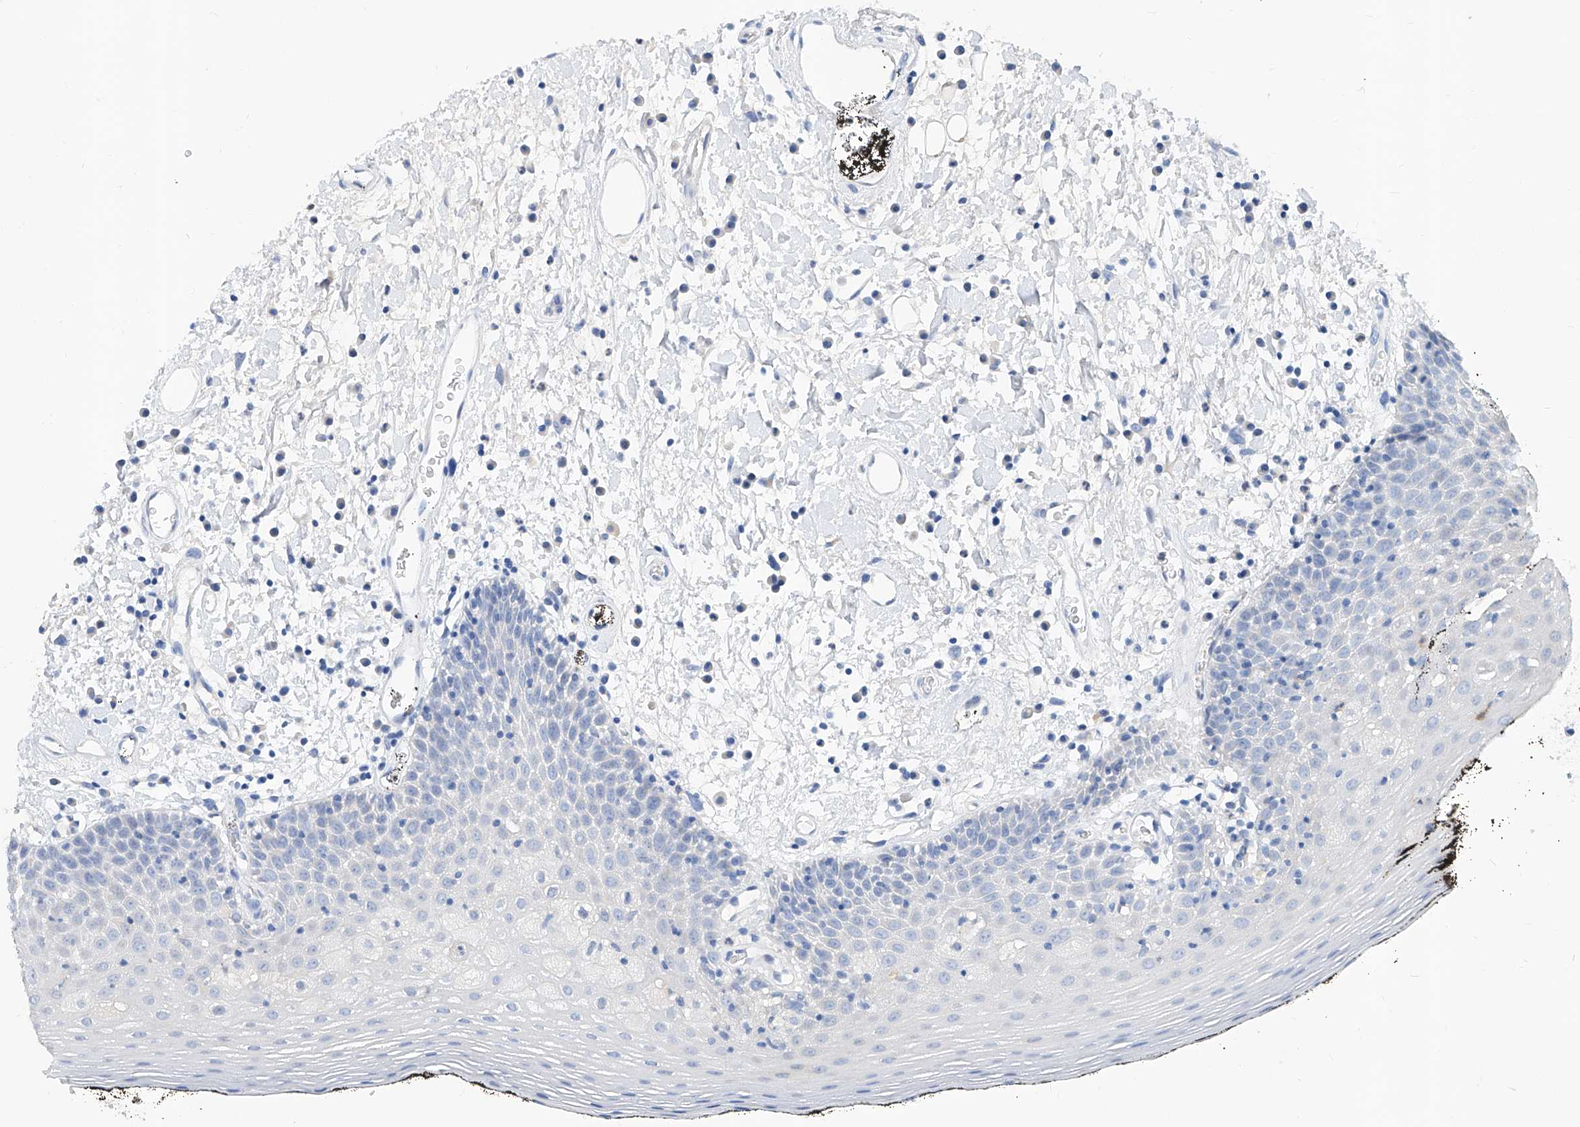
{"staining": {"intensity": "negative", "quantity": "none", "location": "none"}, "tissue": "oral mucosa", "cell_type": "Squamous epithelial cells", "image_type": "normal", "snomed": [{"axis": "morphology", "description": "Normal tissue, NOS"}, {"axis": "topography", "description": "Oral tissue"}], "caption": "Oral mucosa was stained to show a protein in brown. There is no significant staining in squamous epithelial cells. Nuclei are stained in blue.", "gene": "SLC25A29", "patient": {"sex": "male", "age": 74}}